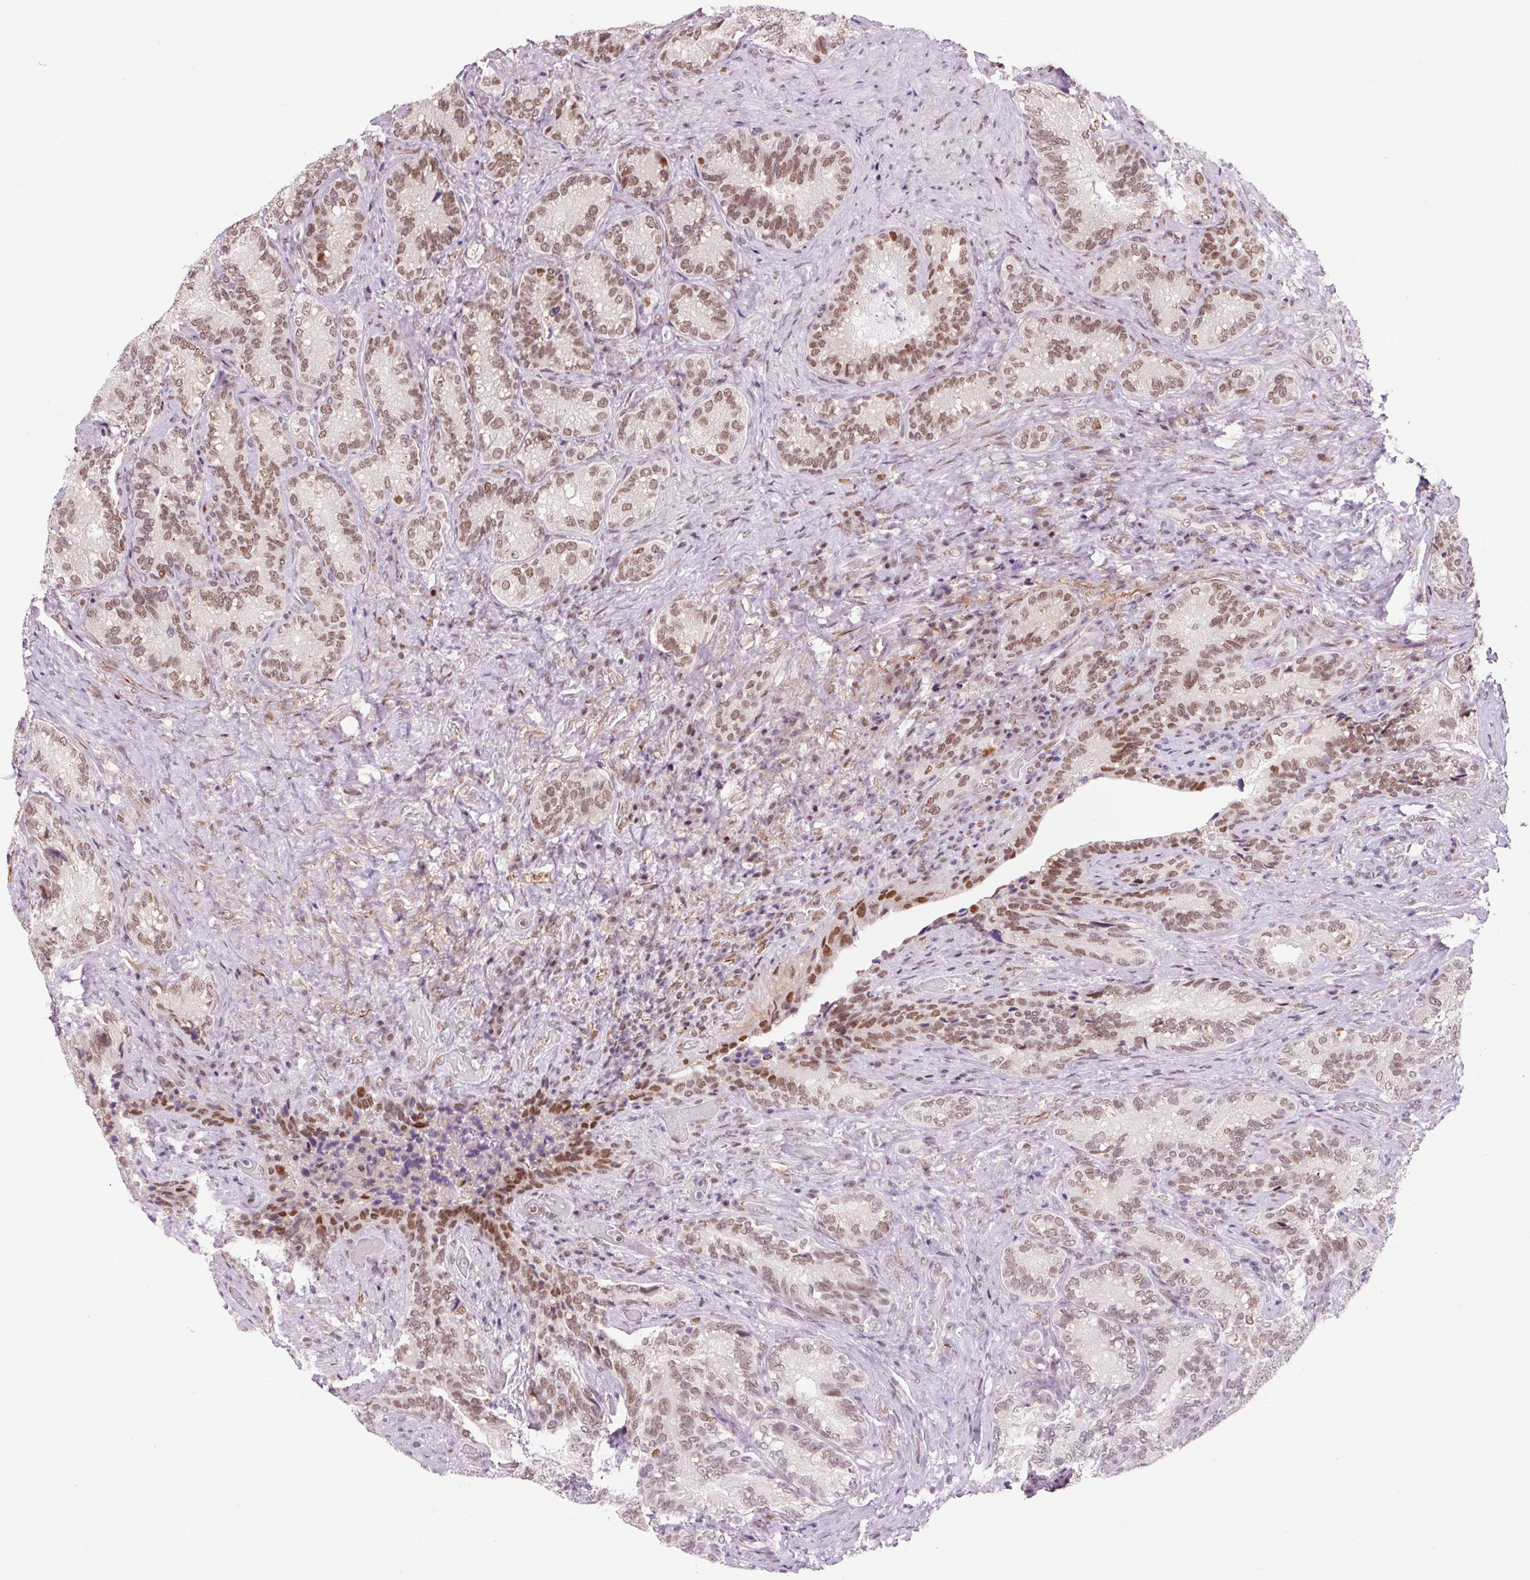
{"staining": {"intensity": "moderate", "quantity": ">75%", "location": "nuclear"}, "tissue": "seminal vesicle", "cell_type": "Glandular cells", "image_type": "normal", "snomed": [{"axis": "morphology", "description": "Normal tissue, NOS"}, {"axis": "topography", "description": "Seminal veicle"}], "caption": "This image shows normal seminal vesicle stained with IHC to label a protein in brown. The nuclear of glandular cells show moderate positivity for the protein. Nuclei are counter-stained blue.", "gene": "CCNL2", "patient": {"sex": "male", "age": 68}}